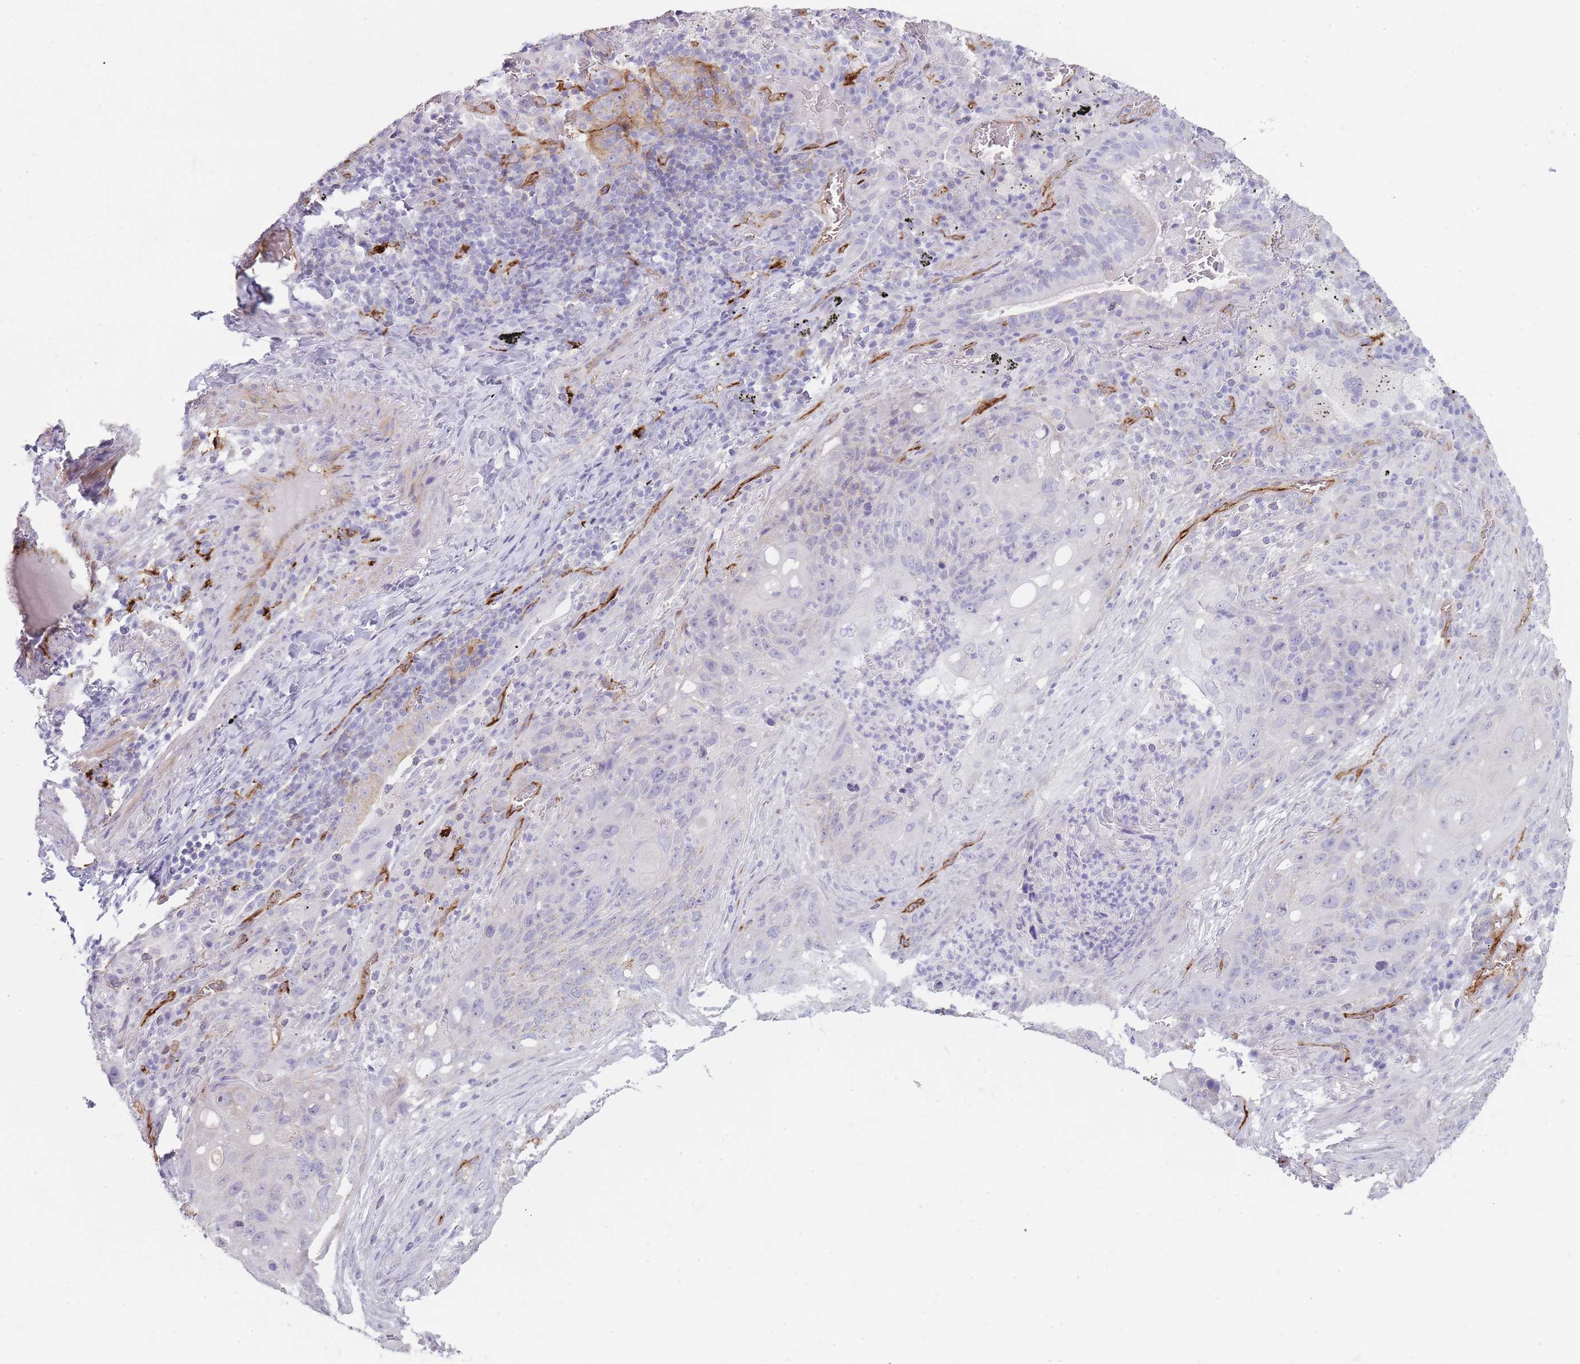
{"staining": {"intensity": "negative", "quantity": "none", "location": "none"}, "tissue": "lung cancer", "cell_type": "Tumor cells", "image_type": "cancer", "snomed": [{"axis": "morphology", "description": "Squamous cell carcinoma, NOS"}, {"axis": "topography", "description": "Lung"}], "caption": "Image shows no significant protein positivity in tumor cells of lung cancer. Nuclei are stained in blue.", "gene": "UTP14A", "patient": {"sex": "female", "age": 63}}